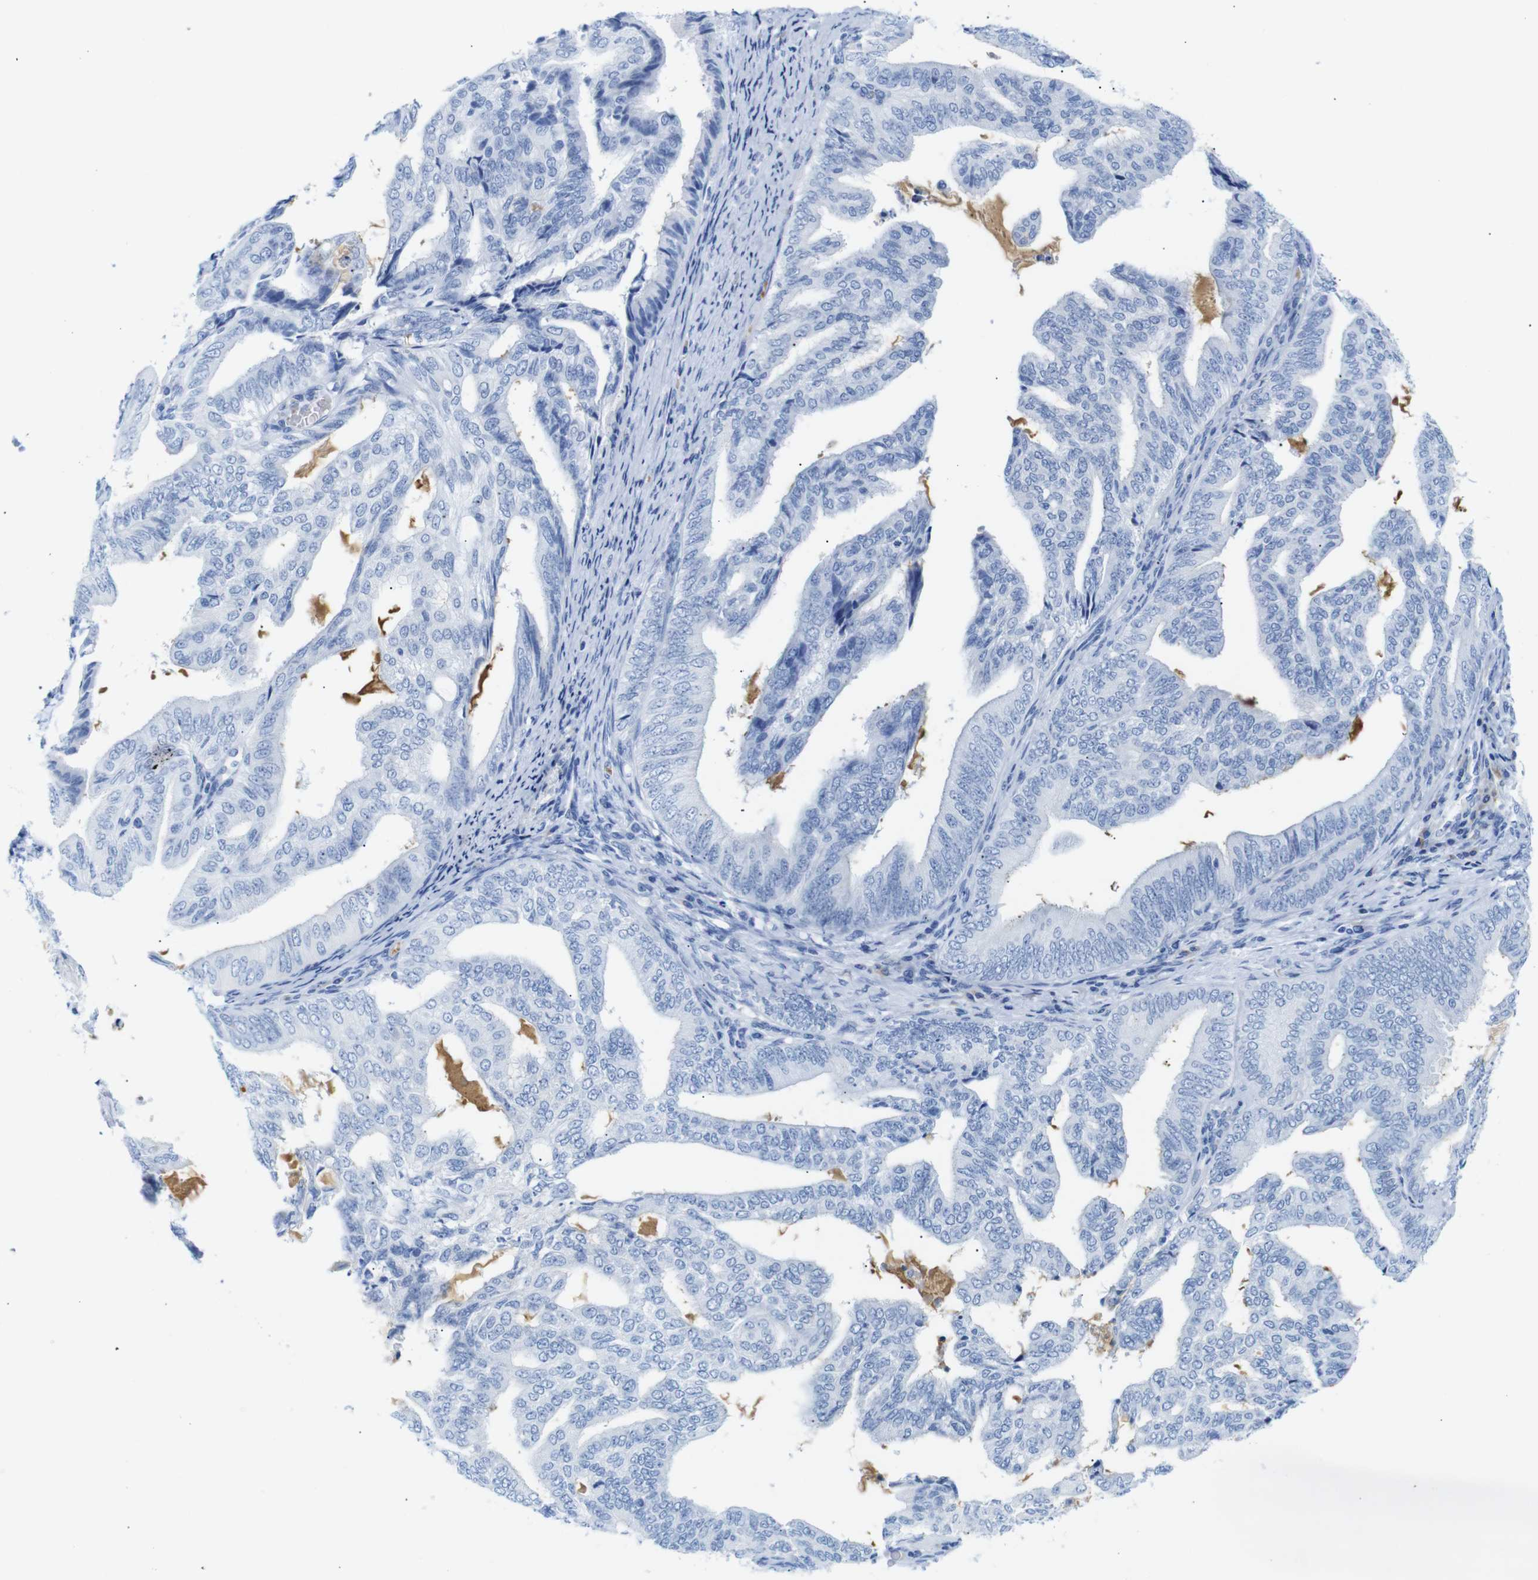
{"staining": {"intensity": "negative", "quantity": "none", "location": "none"}, "tissue": "endometrial cancer", "cell_type": "Tumor cells", "image_type": "cancer", "snomed": [{"axis": "morphology", "description": "Adenocarcinoma, NOS"}, {"axis": "topography", "description": "Endometrium"}], "caption": "Immunohistochemistry (IHC) micrograph of neoplastic tissue: endometrial cancer (adenocarcinoma) stained with DAB displays no significant protein staining in tumor cells.", "gene": "ERVMER34-1", "patient": {"sex": "female", "age": 58}}